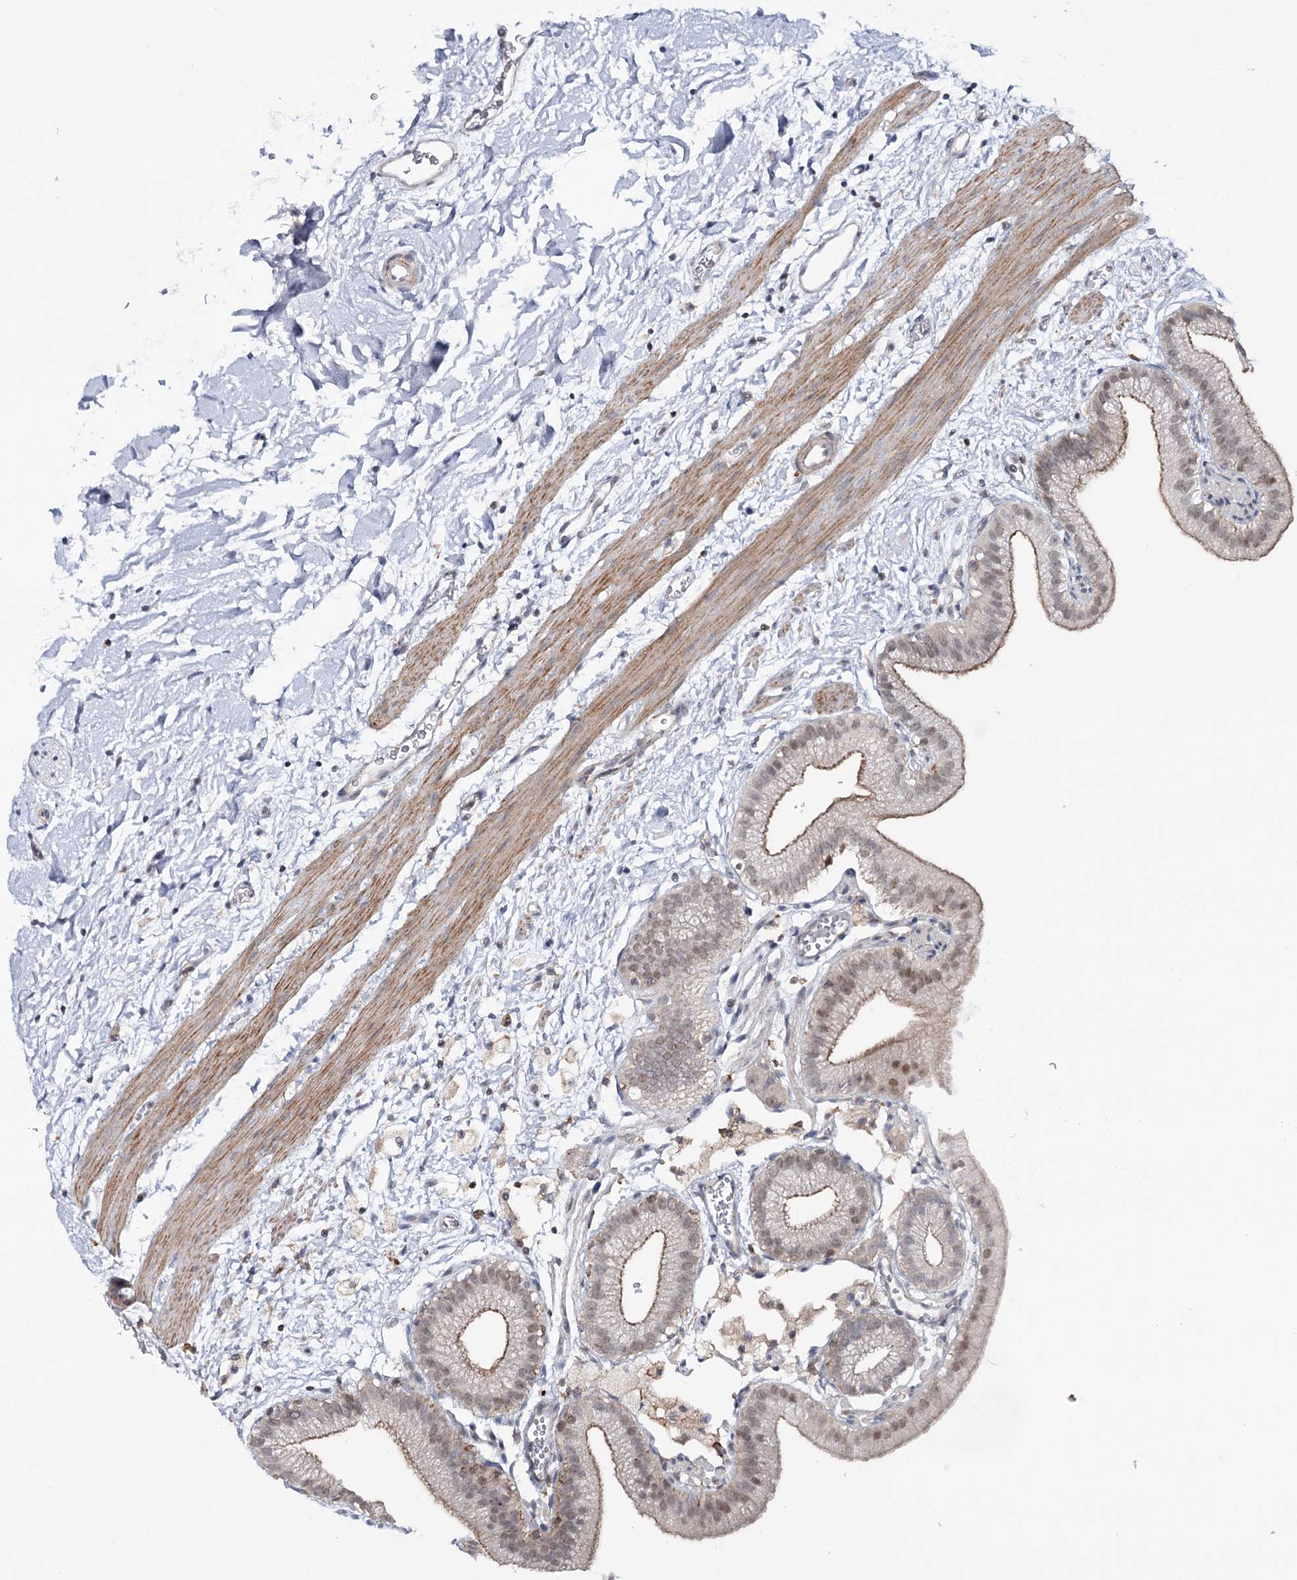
{"staining": {"intensity": "moderate", "quantity": "25%-75%", "location": "cytoplasmic/membranous,nuclear"}, "tissue": "gallbladder", "cell_type": "Glandular cells", "image_type": "normal", "snomed": [{"axis": "morphology", "description": "Normal tissue, NOS"}, {"axis": "topography", "description": "Gallbladder"}], "caption": "Immunohistochemistry (IHC) staining of normal gallbladder, which displays medium levels of moderate cytoplasmic/membranous,nuclear expression in about 25%-75% of glandular cells indicating moderate cytoplasmic/membranous,nuclear protein staining. The staining was performed using DAB (3,3'-diaminobenzidine) (brown) for protein detection and nuclei were counterstained in hematoxylin (blue).", "gene": "ZC3H8", "patient": {"sex": "male", "age": 55}}